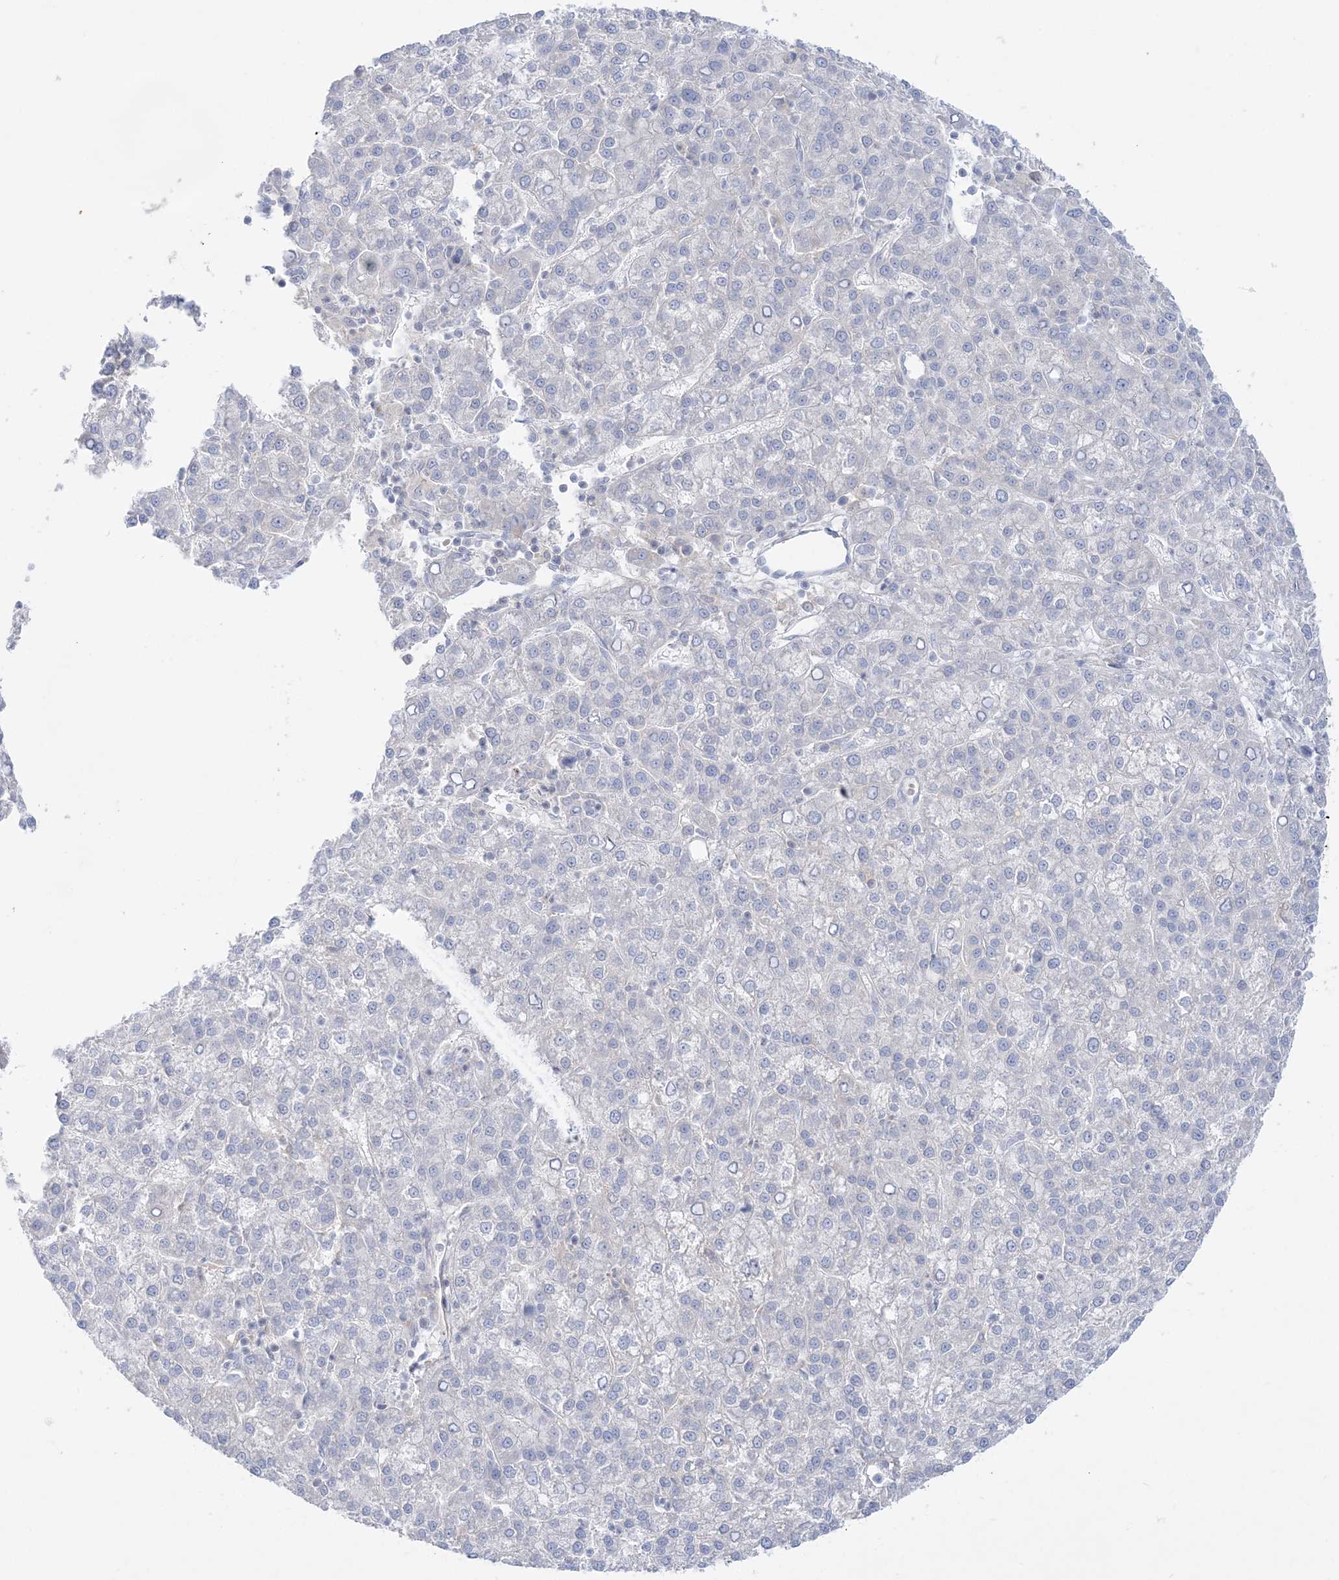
{"staining": {"intensity": "negative", "quantity": "none", "location": "none"}, "tissue": "liver cancer", "cell_type": "Tumor cells", "image_type": "cancer", "snomed": [{"axis": "morphology", "description": "Carcinoma, Hepatocellular, NOS"}, {"axis": "topography", "description": "Liver"}], "caption": "Liver cancer was stained to show a protein in brown. There is no significant staining in tumor cells.", "gene": "SH3BP4", "patient": {"sex": "female", "age": 58}}